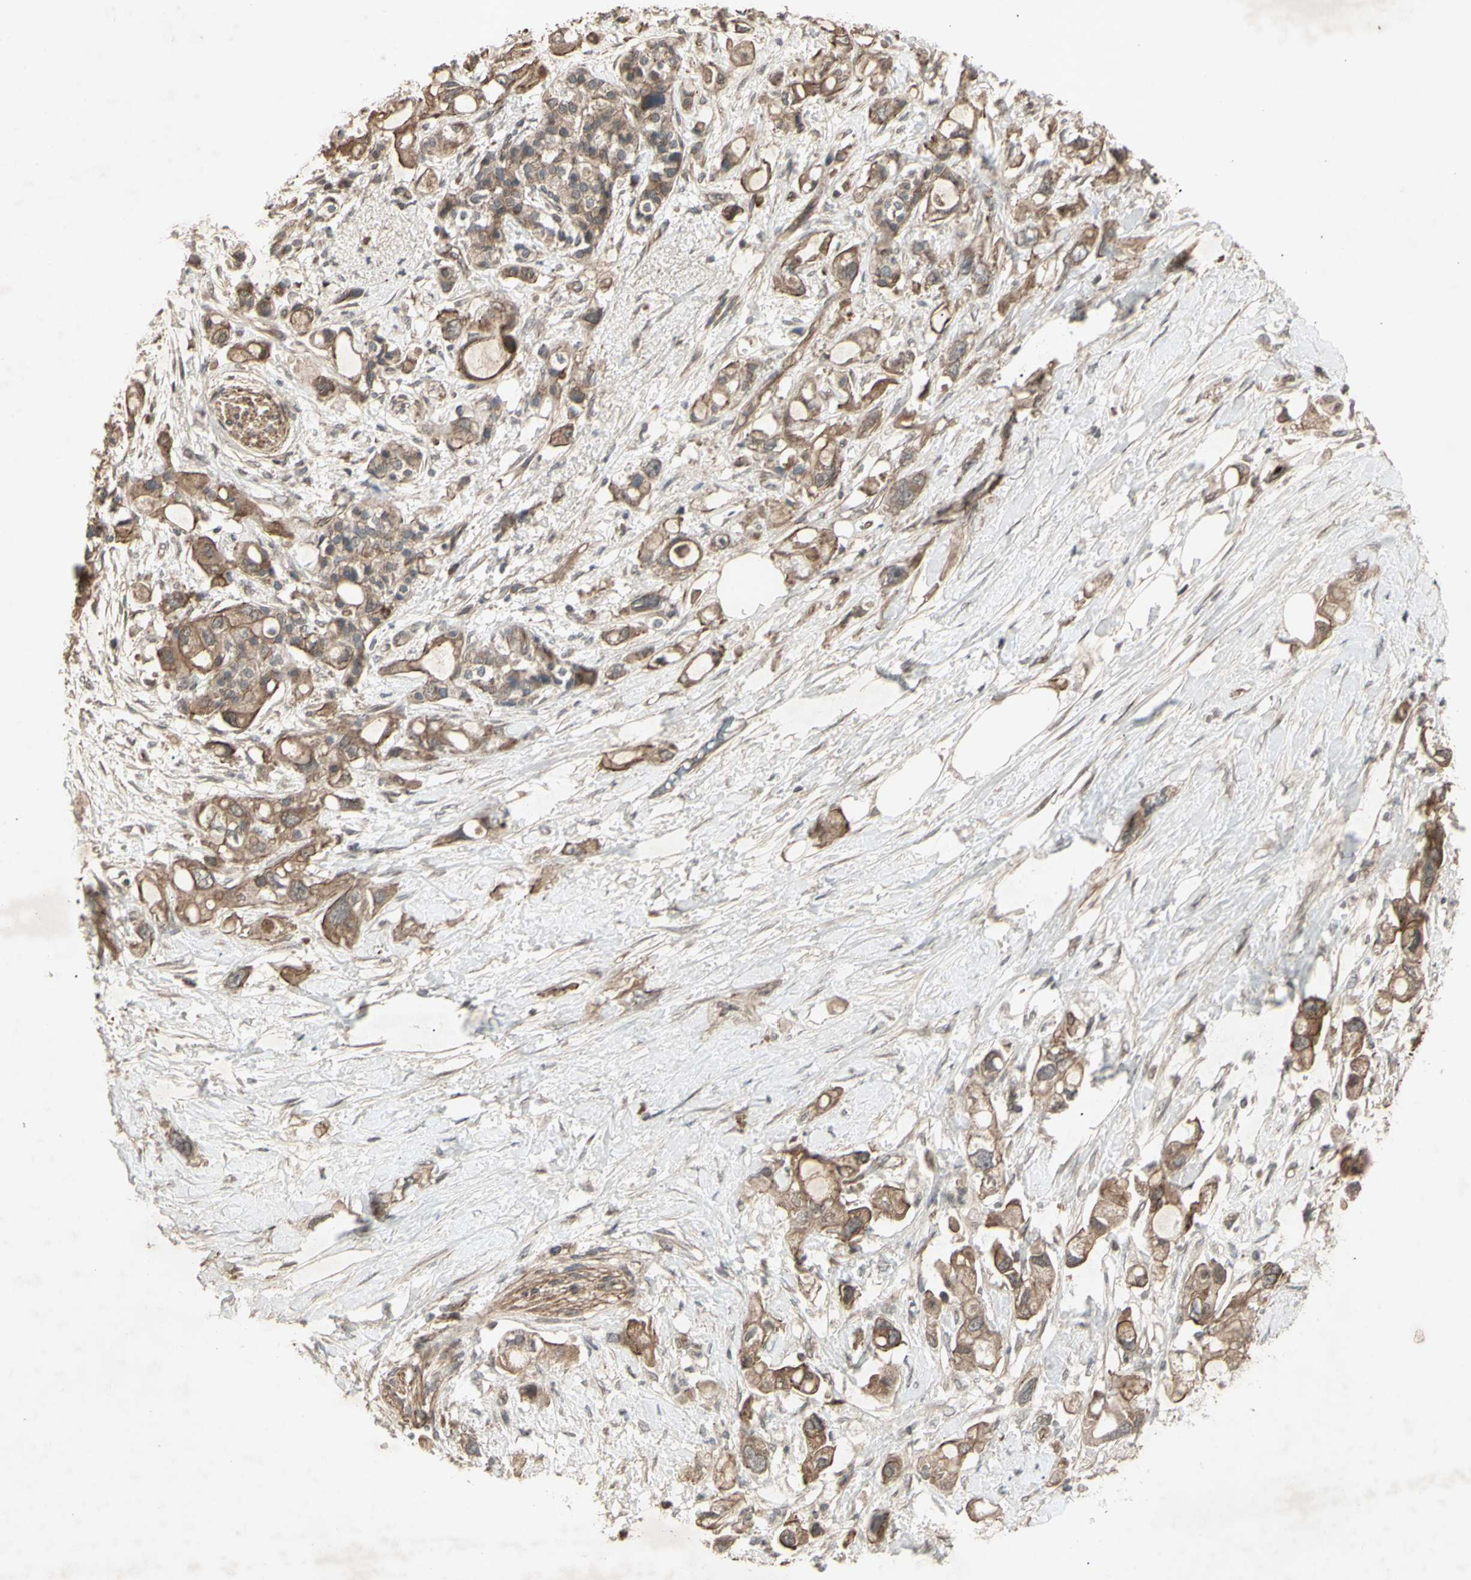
{"staining": {"intensity": "moderate", "quantity": ">75%", "location": "cytoplasmic/membranous"}, "tissue": "pancreatic cancer", "cell_type": "Tumor cells", "image_type": "cancer", "snomed": [{"axis": "morphology", "description": "Adenocarcinoma, NOS"}, {"axis": "topography", "description": "Pancreas"}], "caption": "IHC micrograph of pancreatic cancer (adenocarcinoma) stained for a protein (brown), which displays medium levels of moderate cytoplasmic/membranous staining in approximately >75% of tumor cells.", "gene": "JAG1", "patient": {"sex": "female", "age": 56}}